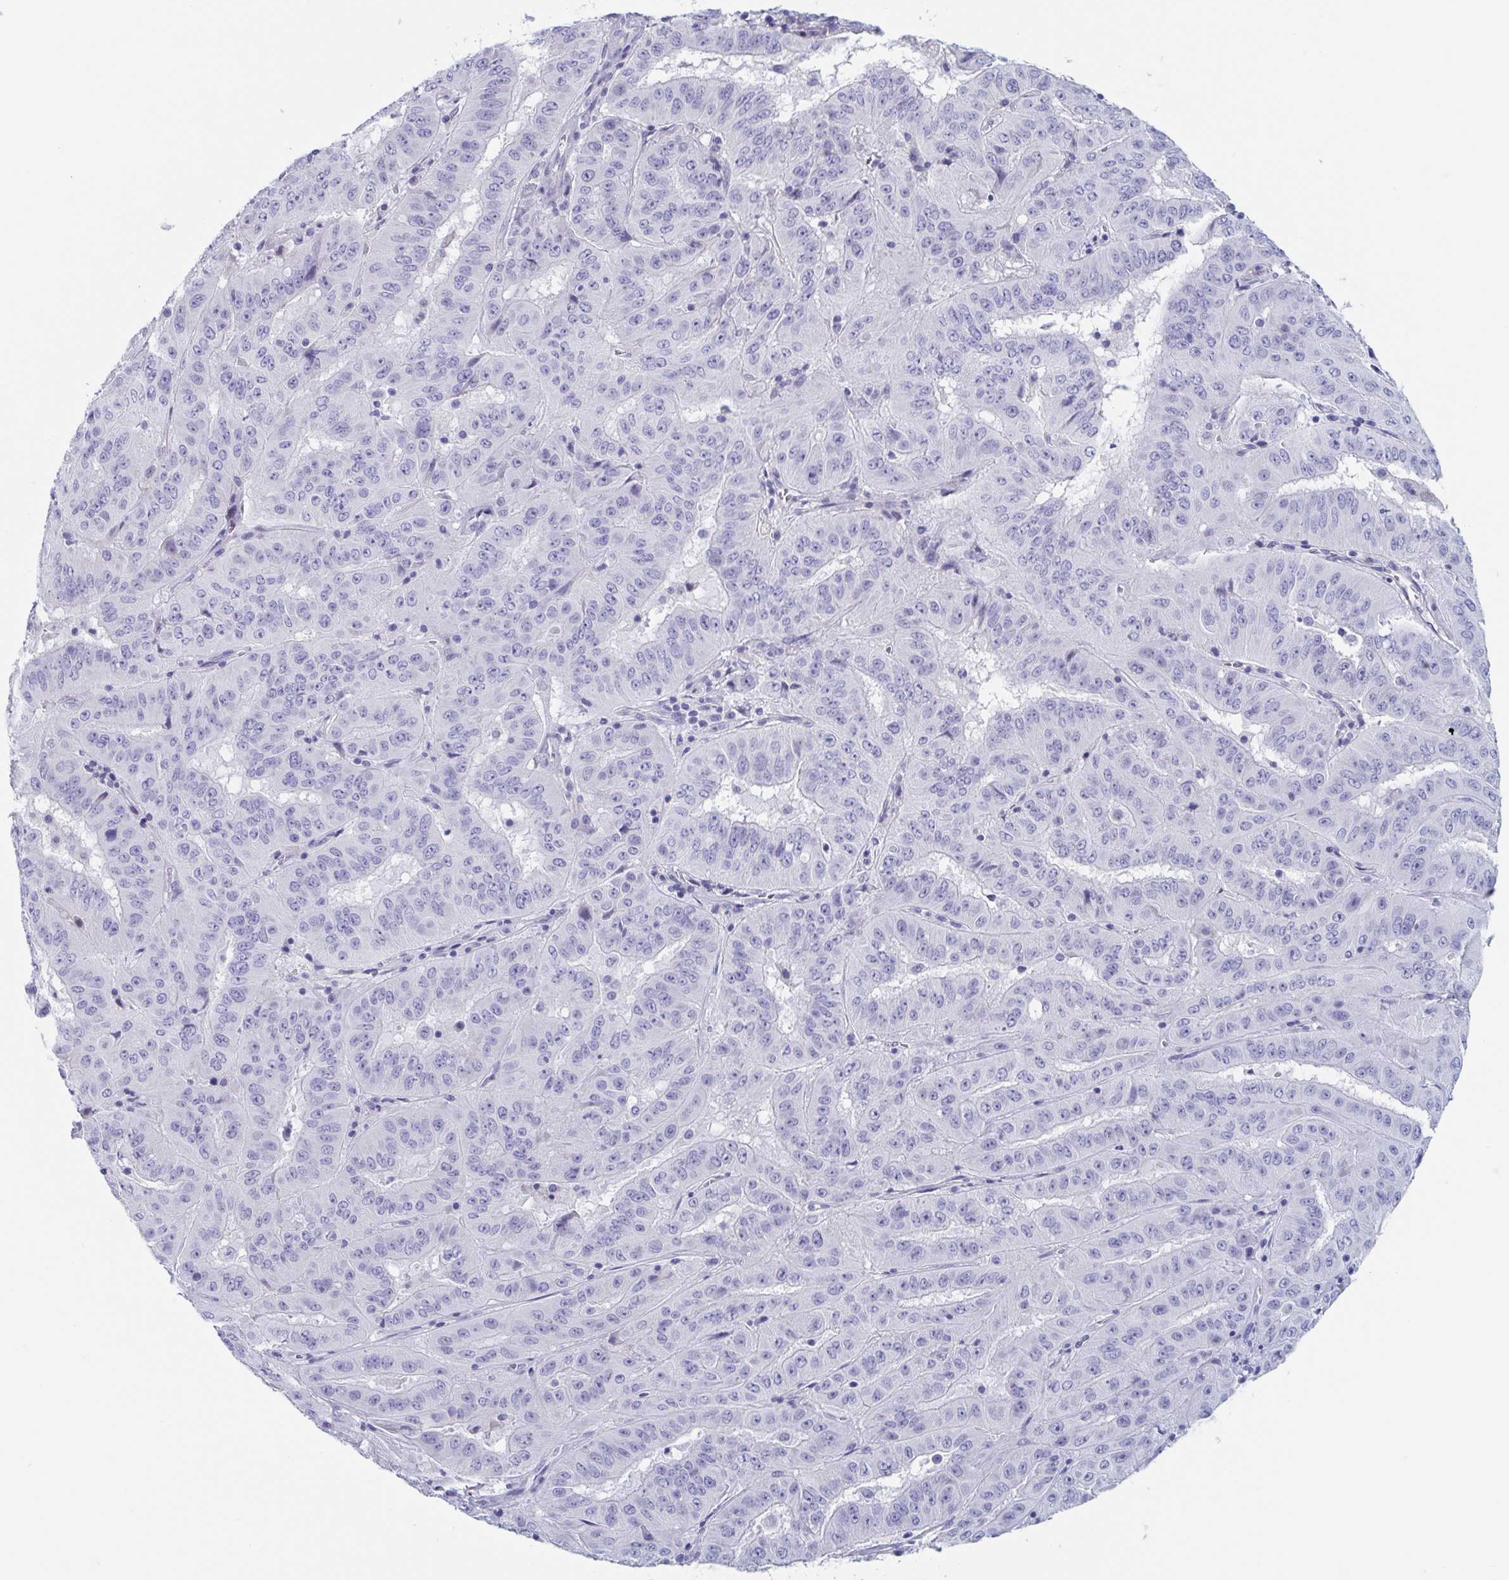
{"staining": {"intensity": "negative", "quantity": "none", "location": "none"}, "tissue": "pancreatic cancer", "cell_type": "Tumor cells", "image_type": "cancer", "snomed": [{"axis": "morphology", "description": "Adenocarcinoma, NOS"}, {"axis": "topography", "description": "Pancreas"}], "caption": "This image is of pancreatic cancer stained with IHC to label a protein in brown with the nuclei are counter-stained blue. There is no expression in tumor cells.", "gene": "DPEP3", "patient": {"sex": "male", "age": 63}}